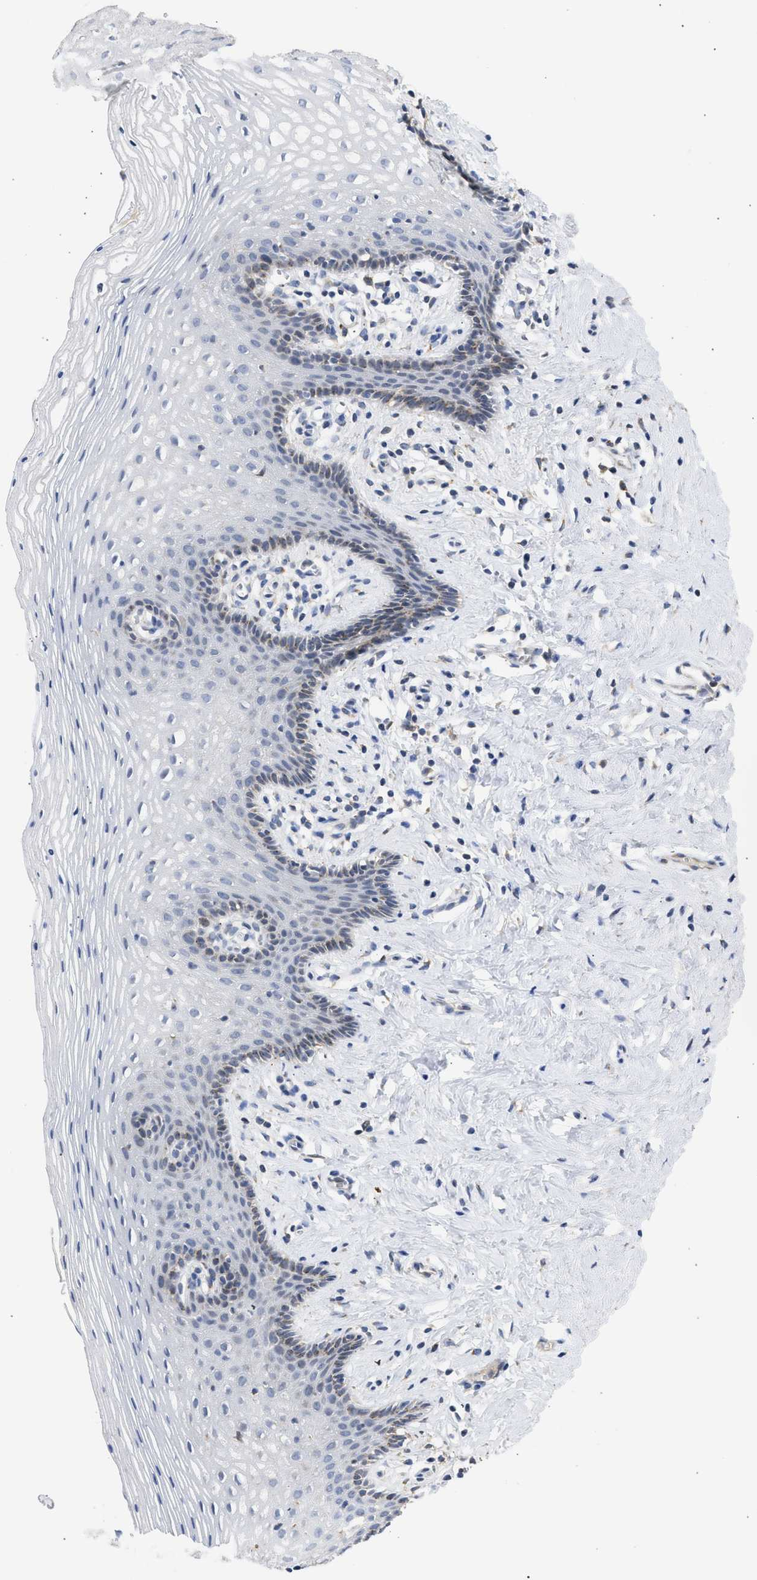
{"staining": {"intensity": "moderate", "quantity": "<25%", "location": "cytoplasmic/membranous"}, "tissue": "vagina", "cell_type": "Squamous epithelial cells", "image_type": "normal", "snomed": [{"axis": "morphology", "description": "Normal tissue, NOS"}, {"axis": "topography", "description": "Vagina"}], "caption": "Protein staining reveals moderate cytoplasmic/membranous expression in approximately <25% of squamous epithelial cells in benign vagina. (DAB IHC, brown staining for protein, blue staining for nuclei).", "gene": "TMED1", "patient": {"sex": "female", "age": 32}}